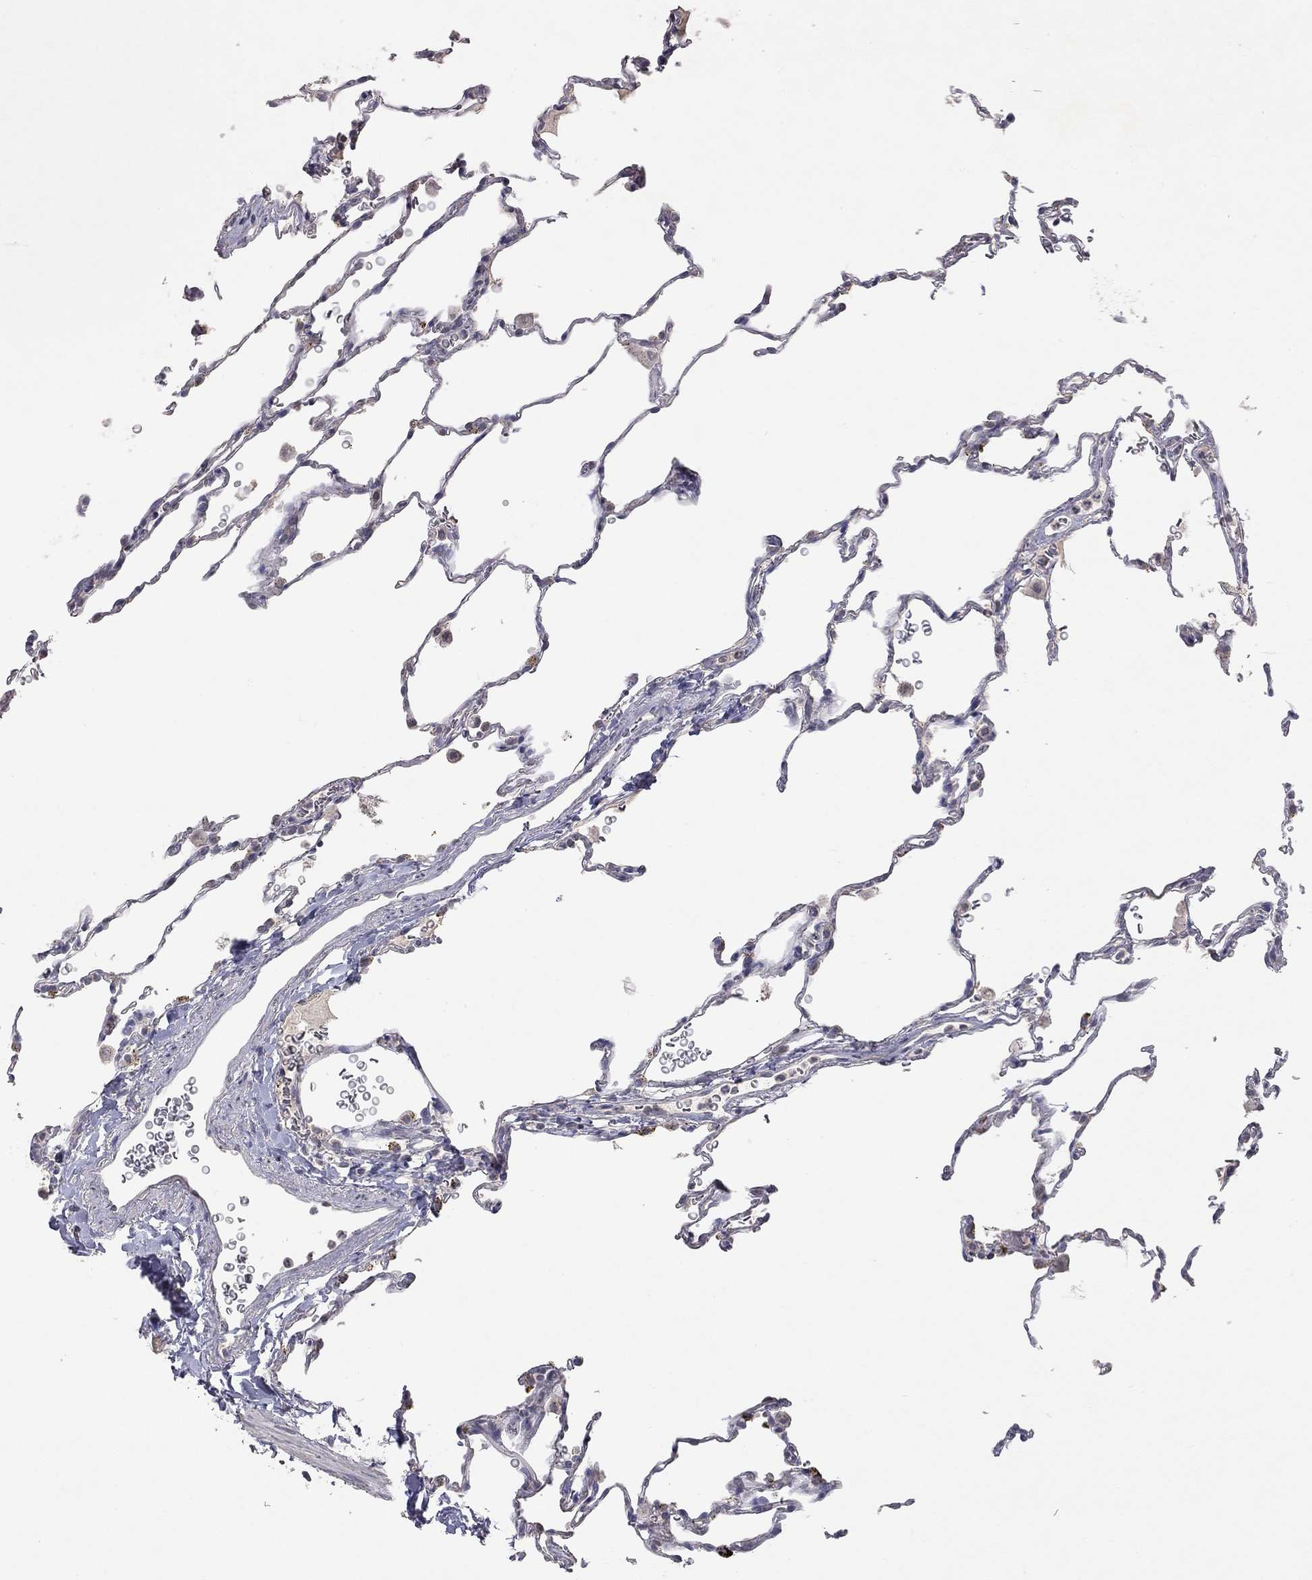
{"staining": {"intensity": "negative", "quantity": "none", "location": "none"}, "tissue": "lung", "cell_type": "Alveolar cells", "image_type": "normal", "snomed": [{"axis": "morphology", "description": "Normal tissue, NOS"}, {"axis": "morphology", "description": "Adenocarcinoma, metastatic, NOS"}, {"axis": "topography", "description": "Lung"}], "caption": "Immunohistochemical staining of benign human lung exhibits no significant positivity in alveolar cells.", "gene": "SYT12", "patient": {"sex": "male", "age": 45}}